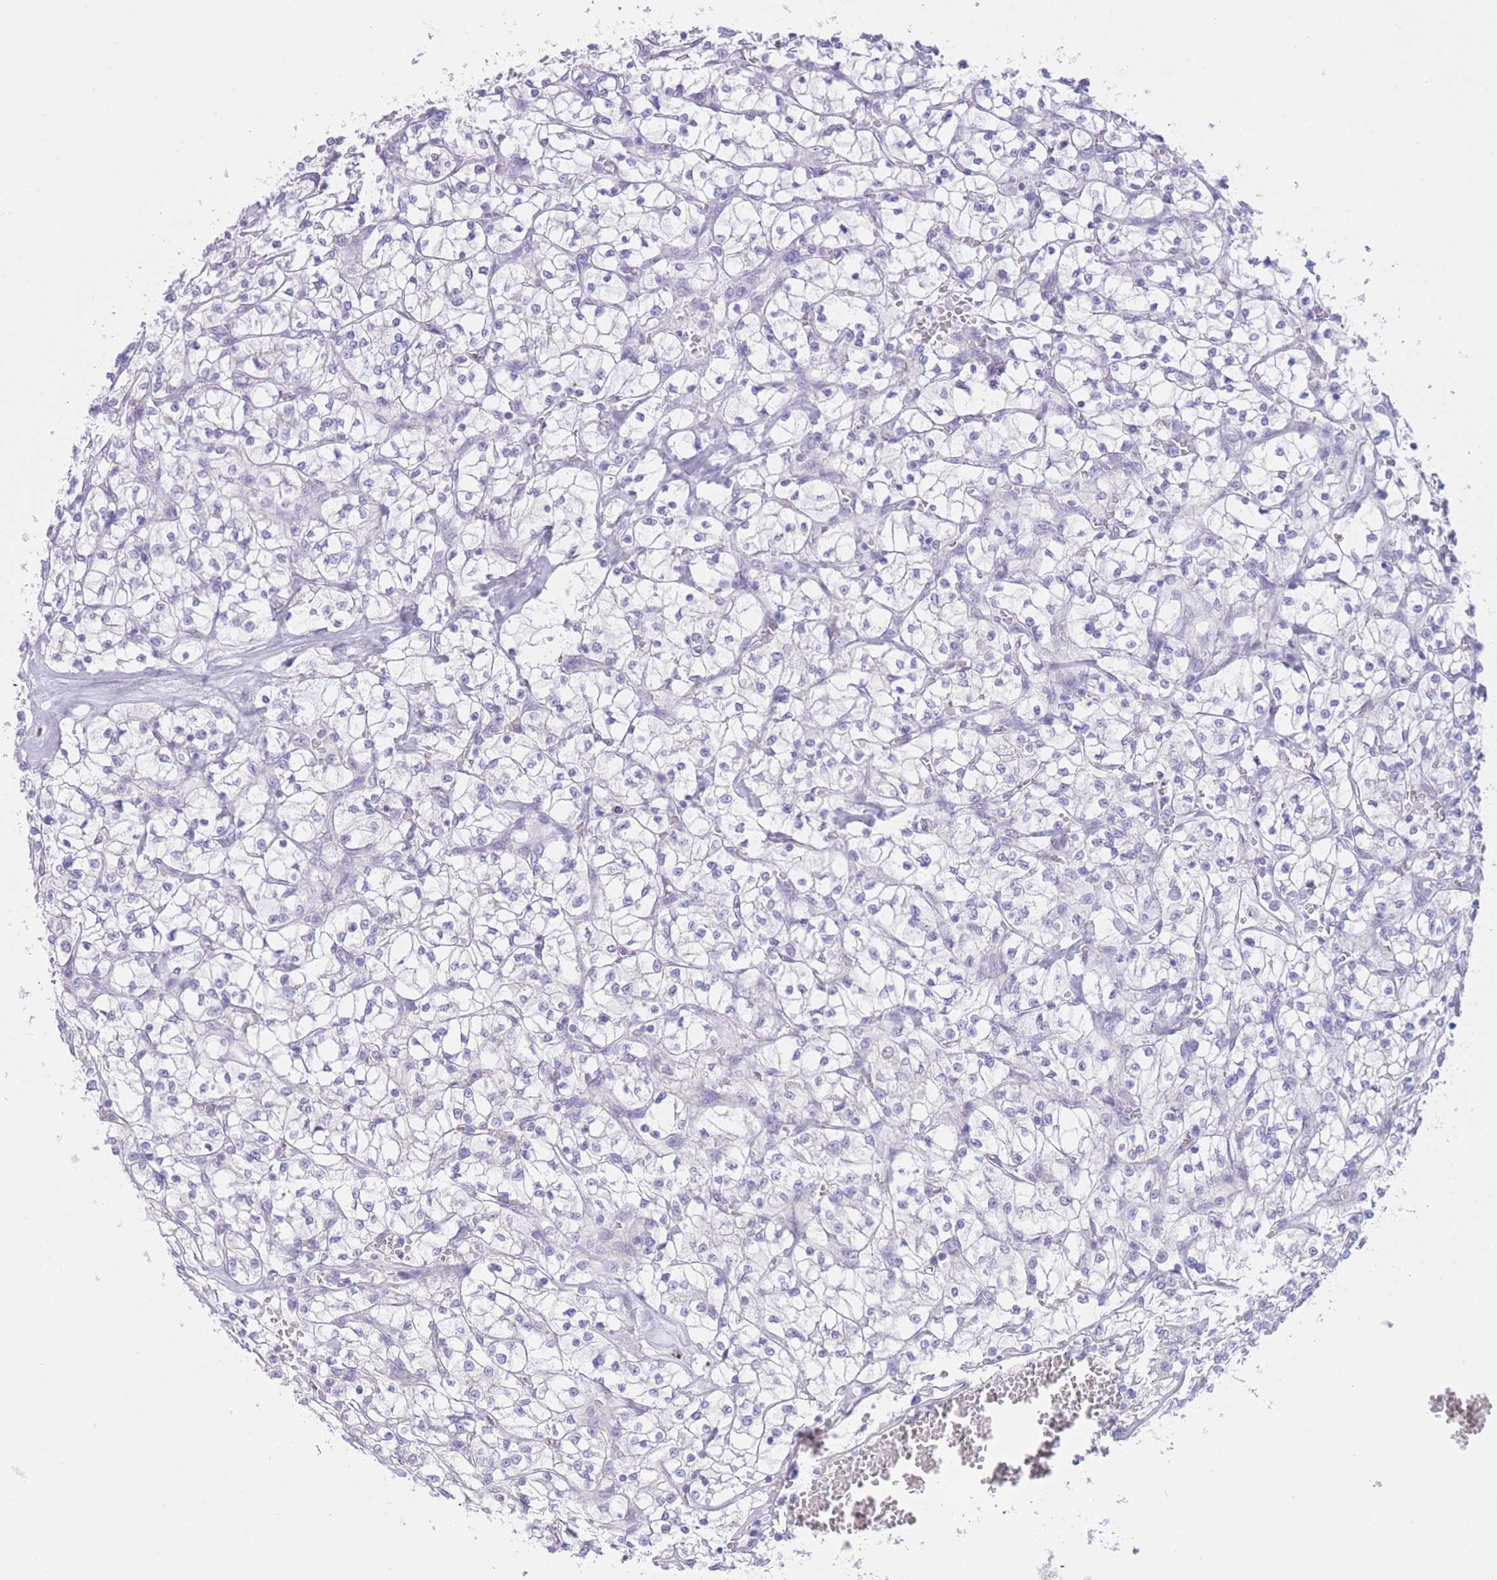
{"staining": {"intensity": "negative", "quantity": "none", "location": "none"}, "tissue": "renal cancer", "cell_type": "Tumor cells", "image_type": "cancer", "snomed": [{"axis": "morphology", "description": "Adenocarcinoma, NOS"}, {"axis": "topography", "description": "Kidney"}], "caption": "This micrograph is of renal adenocarcinoma stained with immunohistochemistry (IHC) to label a protein in brown with the nuclei are counter-stained blue. There is no staining in tumor cells.", "gene": "ZNF212", "patient": {"sex": "female", "age": 64}}